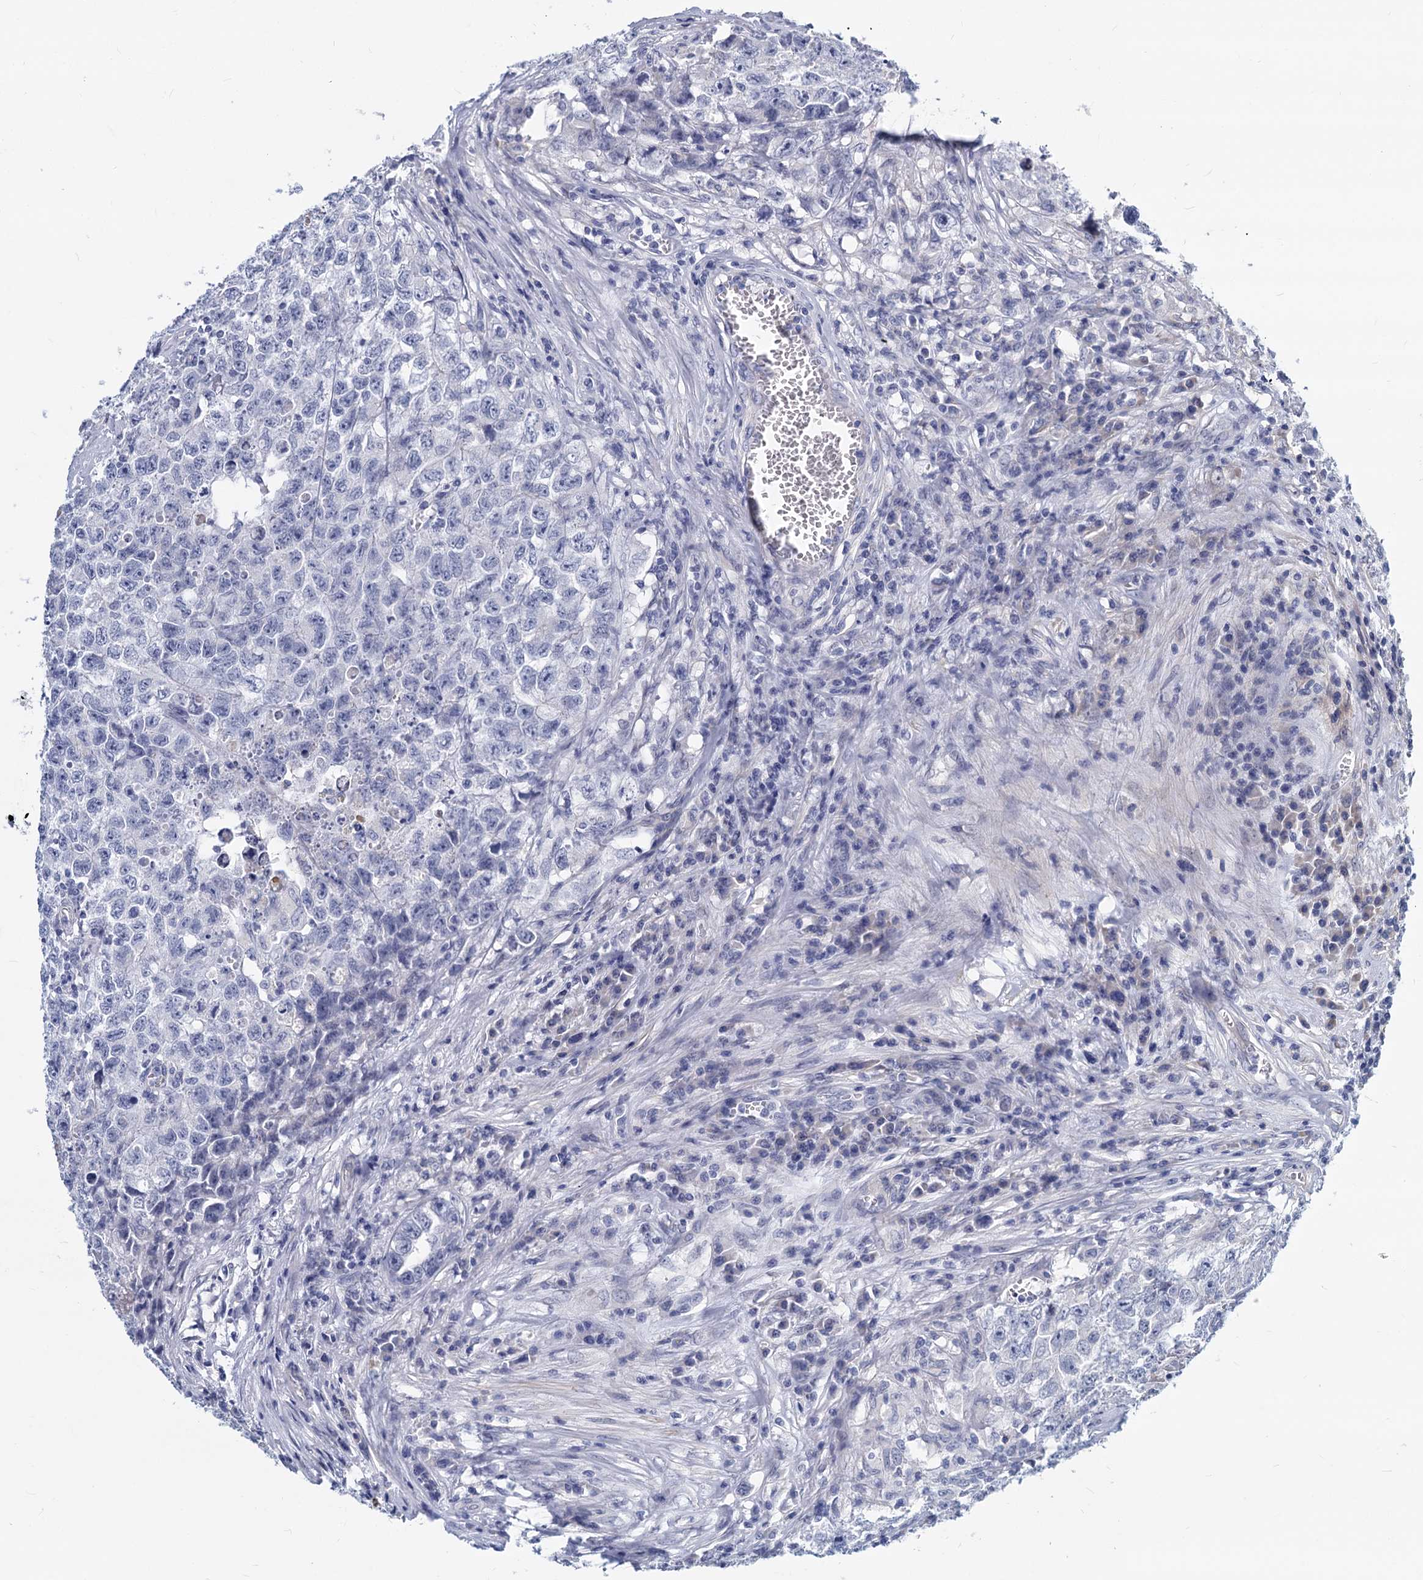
{"staining": {"intensity": "negative", "quantity": "none", "location": "none"}, "tissue": "testis cancer", "cell_type": "Tumor cells", "image_type": "cancer", "snomed": [{"axis": "morphology", "description": "Seminoma, NOS"}, {"axis": "morphology", "description": "Carcinoma, Embryonal, NOS"}, {"axis": "topography", "description": "Testis"}], "caption": "Tumor cells show no significant staining in testis cancer (seminoma). Brightfield microscopy of immunohistochemistry (IHC) stained with DAB (brown) and hematoxylin (blue), captured at high magnification.", "gene": "GSTM3", "patient": {"sex": "male", "age": 43}}